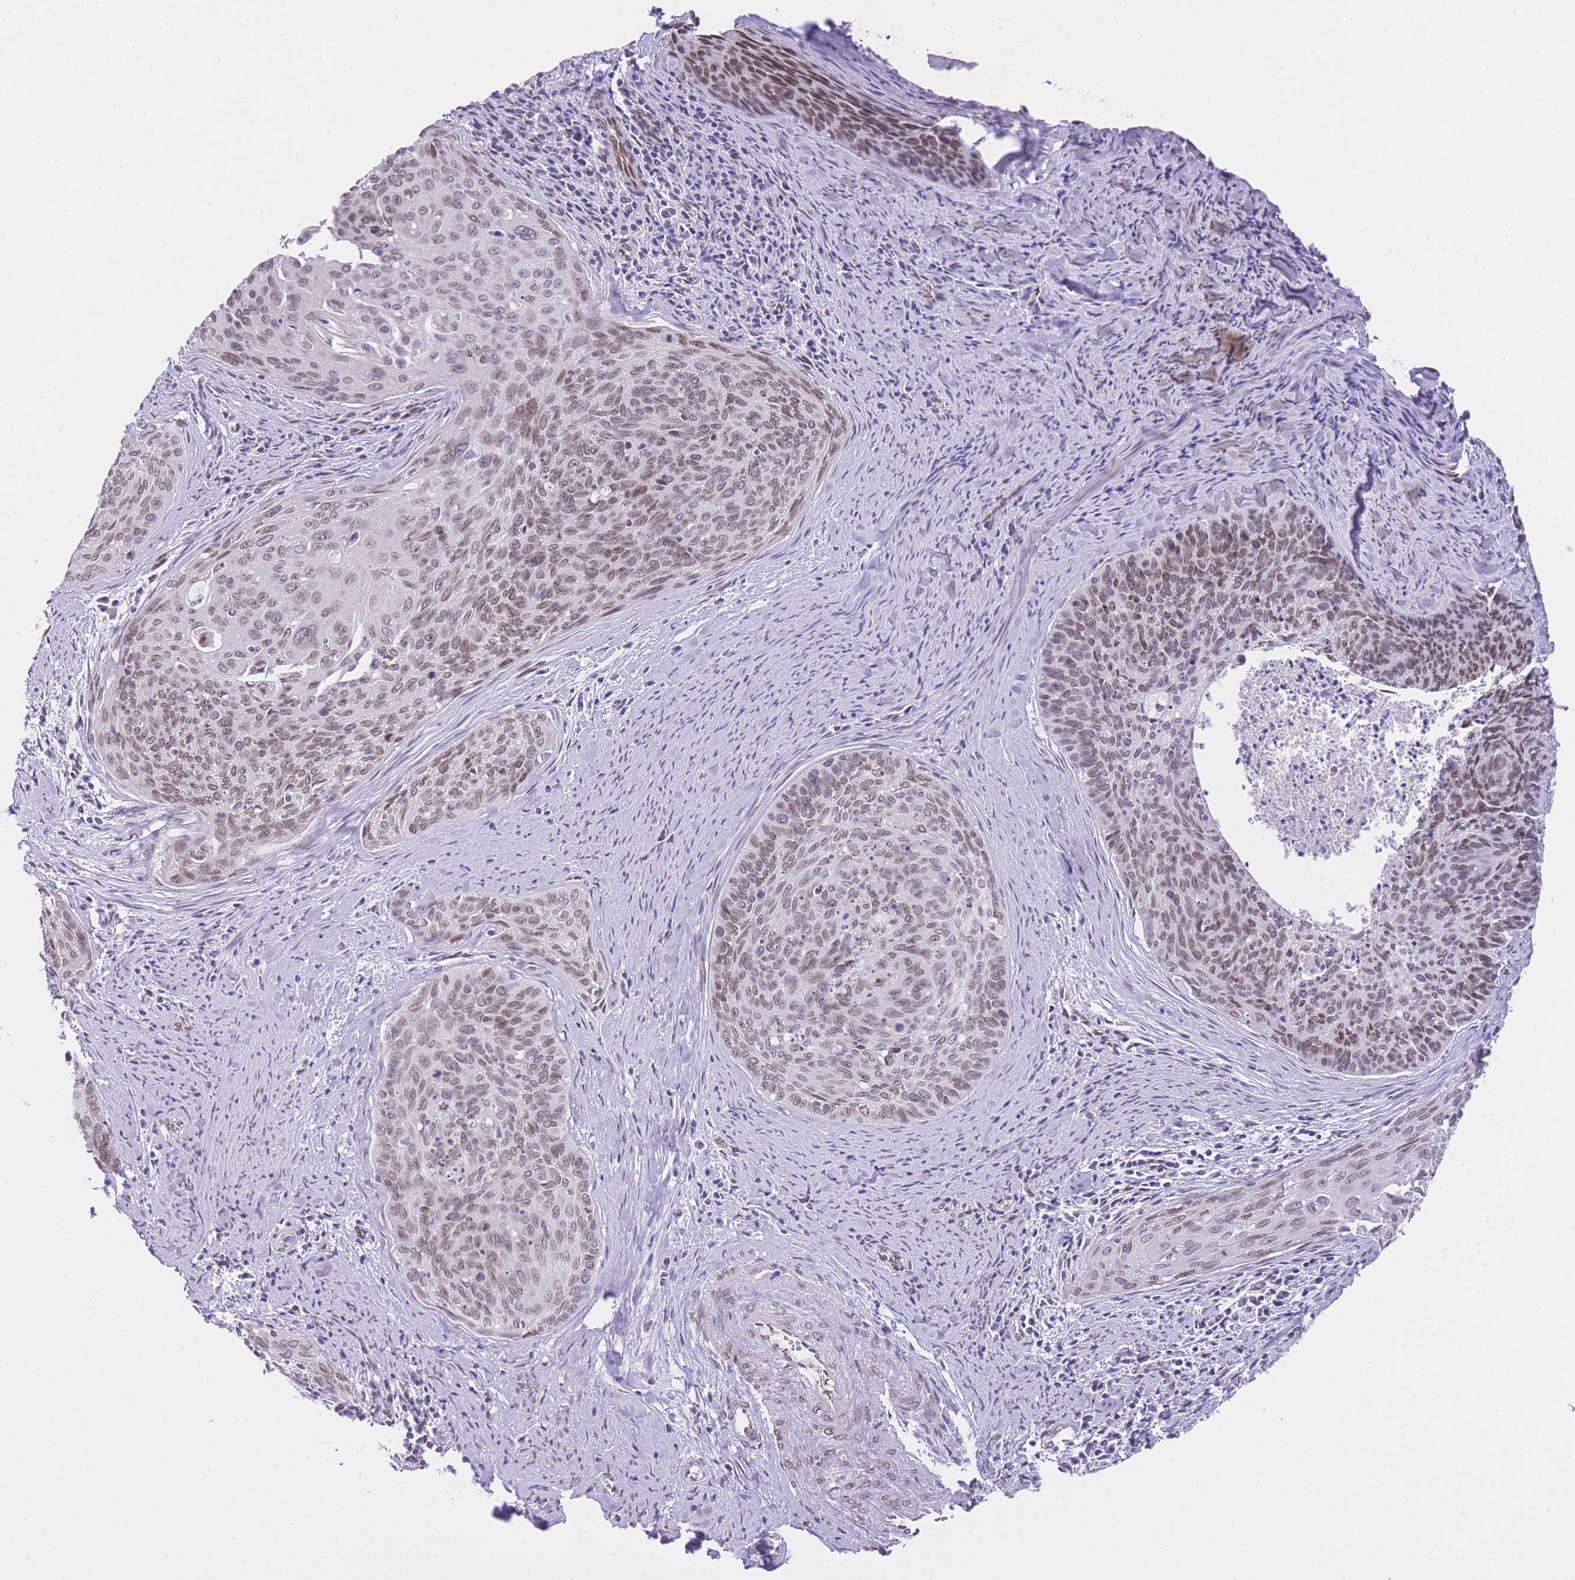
{"staining": {"intensity": "moderate", "quantity": ">75%", "location": "nuclear"}, "tissue": "cervical cancer", "cell_type": "Tumor cells", "image_type": "cancer", "snomed": [{"axis": "morphology", "description": "Squamous cell carcinoma, NOS"}, {"axis": "topography", "description": "Cervix"}], "caption": "DAB immunohistochemical staining of cervical squamous cell carcinoma shows moderate nuclear protein positivity in approximately >75% of tumor cells.", "gene": "OR10AD1", "patient": {"sex": "female", "age": 55}}